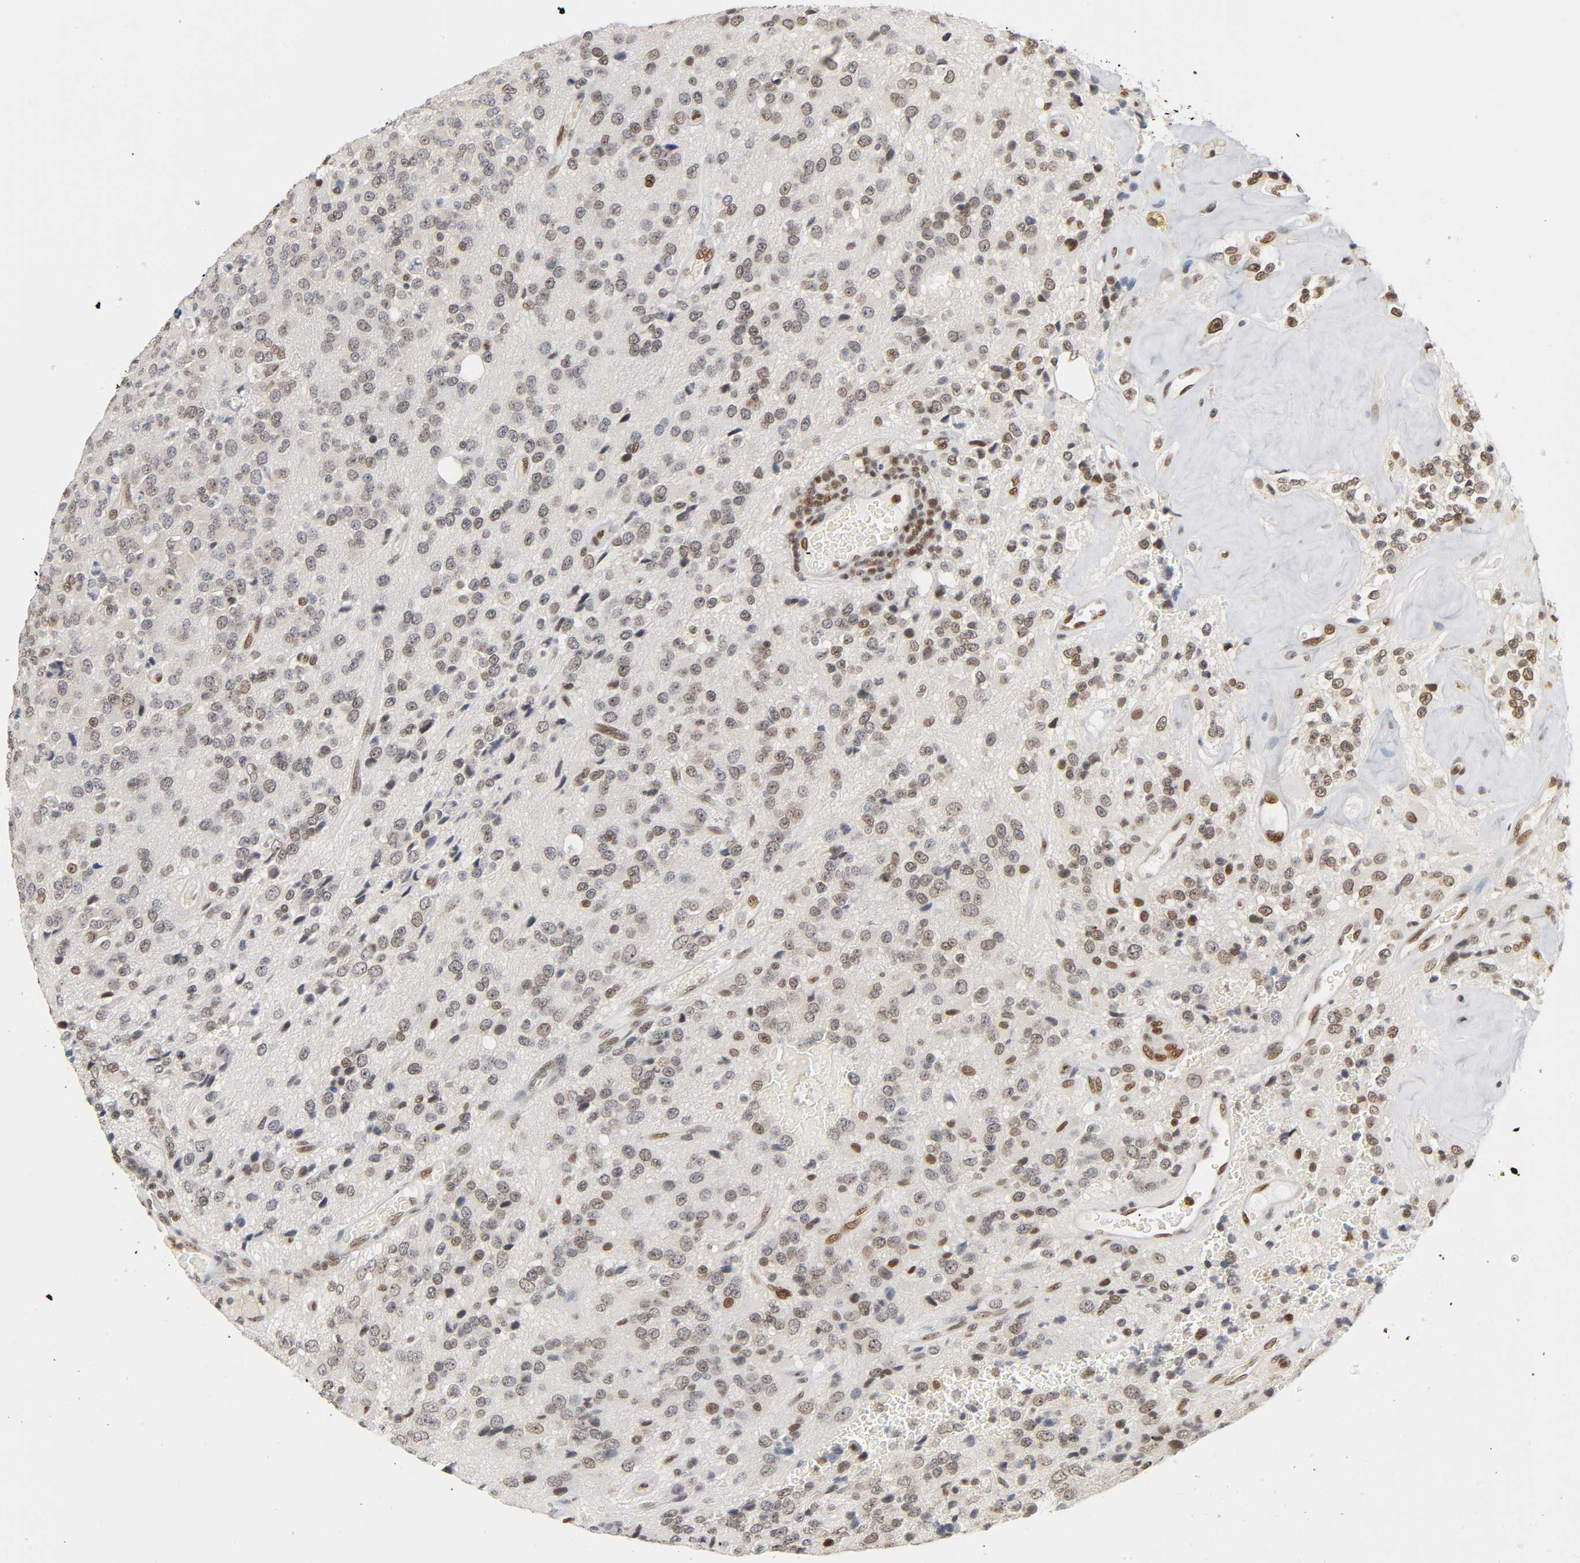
{"staining": {"intensity": "weak", "quantity": ">75%", "location": "nuclear"}, "tissue": "glioma", "cell_type": "Tumor cells", "image_type": "cancer", "snomed": [{"axis": "morphology", "description": "Glioma, malignant, High grade"}, {"axis": "topography", "description": "pancreas cauda"}], "caption": "Malignant glioma (high-grade) tissue exhibits weak nuclear expression in about >75% of tumor cells The staining was performed using DAB, with brown indicating positive protein expression. Nuclei are stained blue with hematoxylin.", "gene": "SUMO1", "patient": {"sex": "male", "age": 60}}